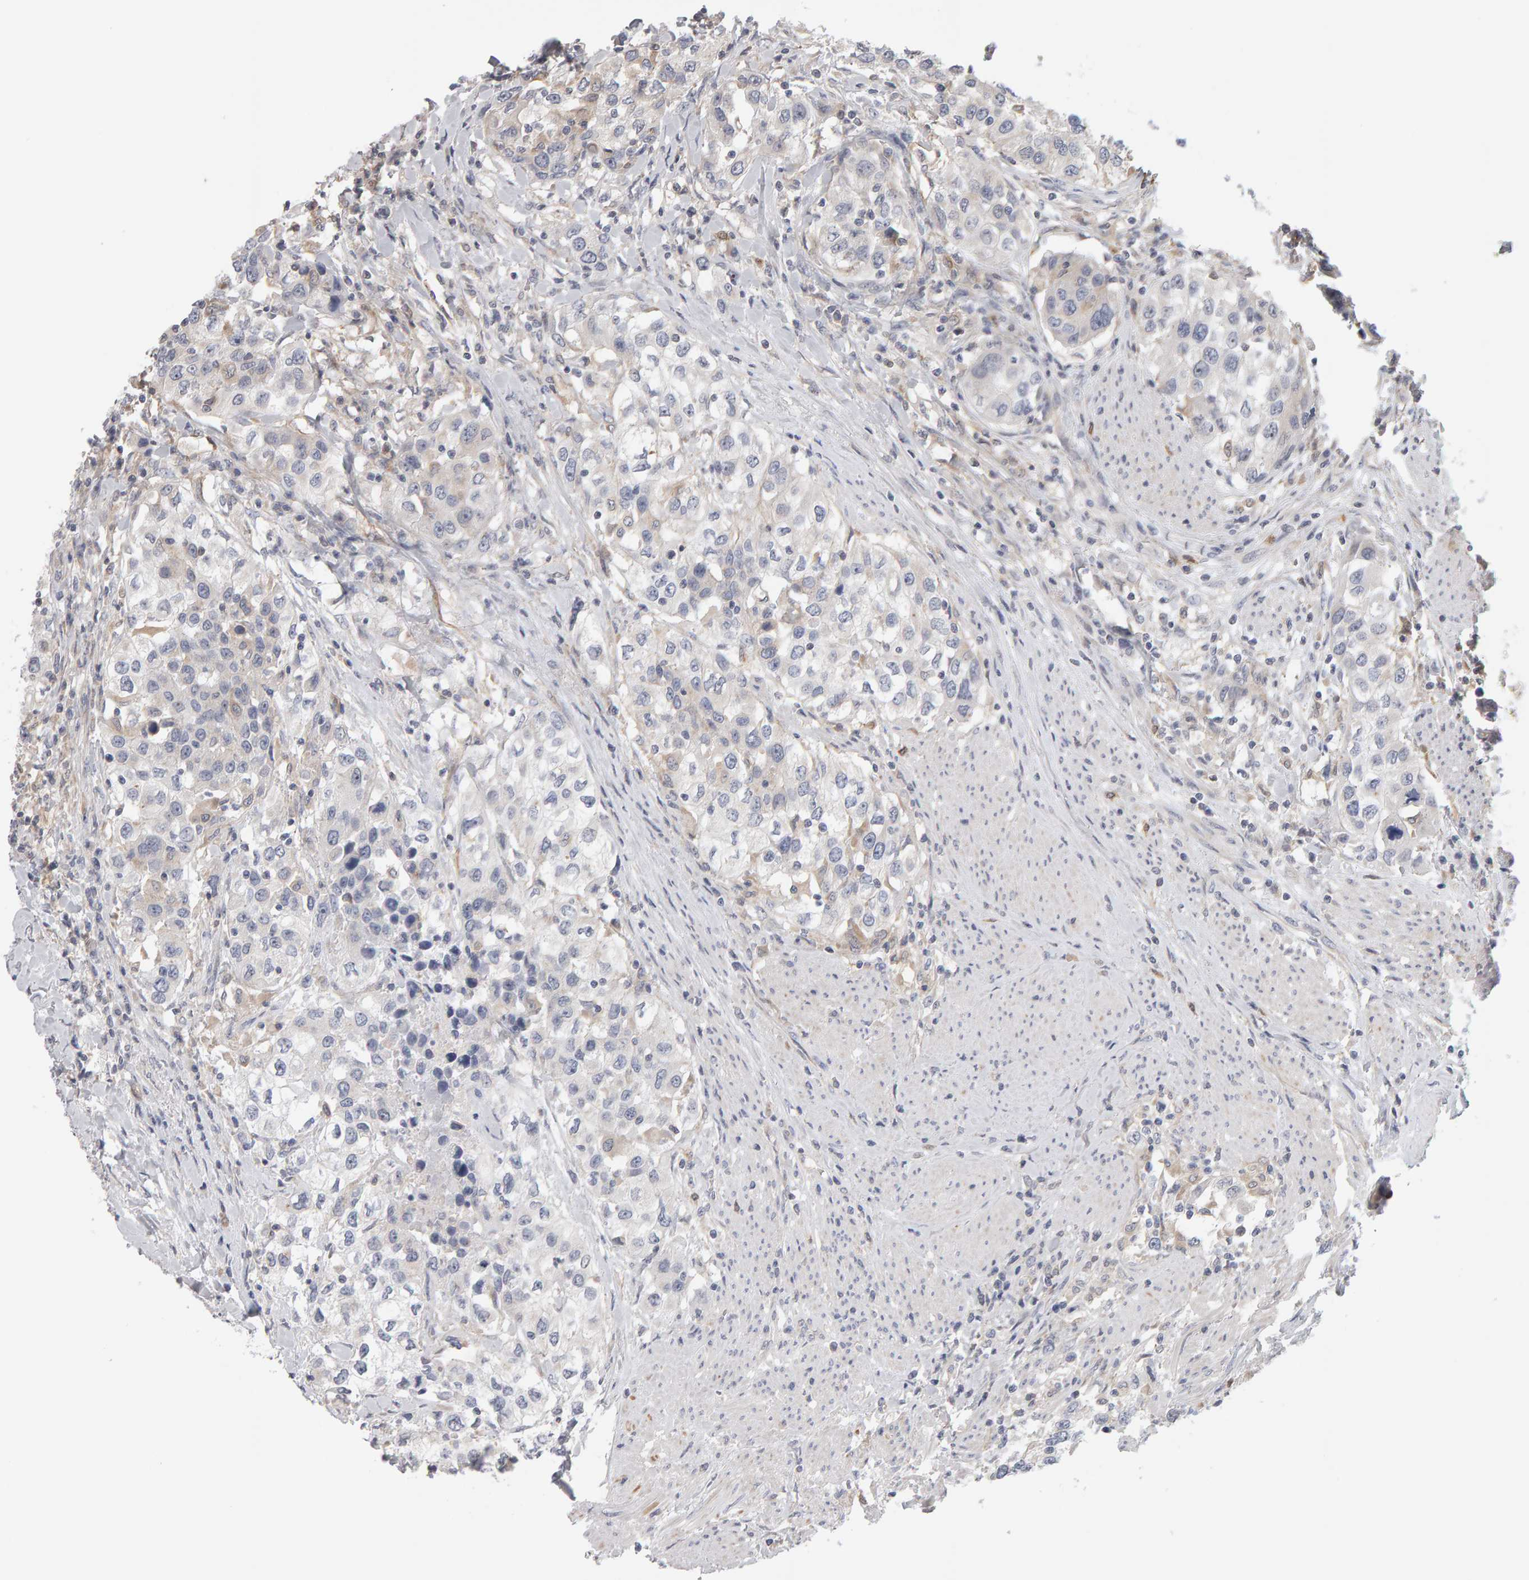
{"staining": {"intensity": "negative", "quantity": "none", "location": "none"}, "tissue": "urothelial cancer", "cell_type": "Tumor cells", "image_type": "cancer", "snomed": [{"axis": "morphology", "description": "Urothelial carcinoma, High grade"}, {"axis": "topography", "description": "Urinary bladder"}], "caption": "A high-resolution photomicrograph shows IHC staining of high-grade urothelial carcinoma, which shows no significant staining in tumor cells. (DAB (3,3'-diaminobenzidine) IHC, high magnification).", "gene": "MSRA", "patient": {"sex": "female", "age": 80}}